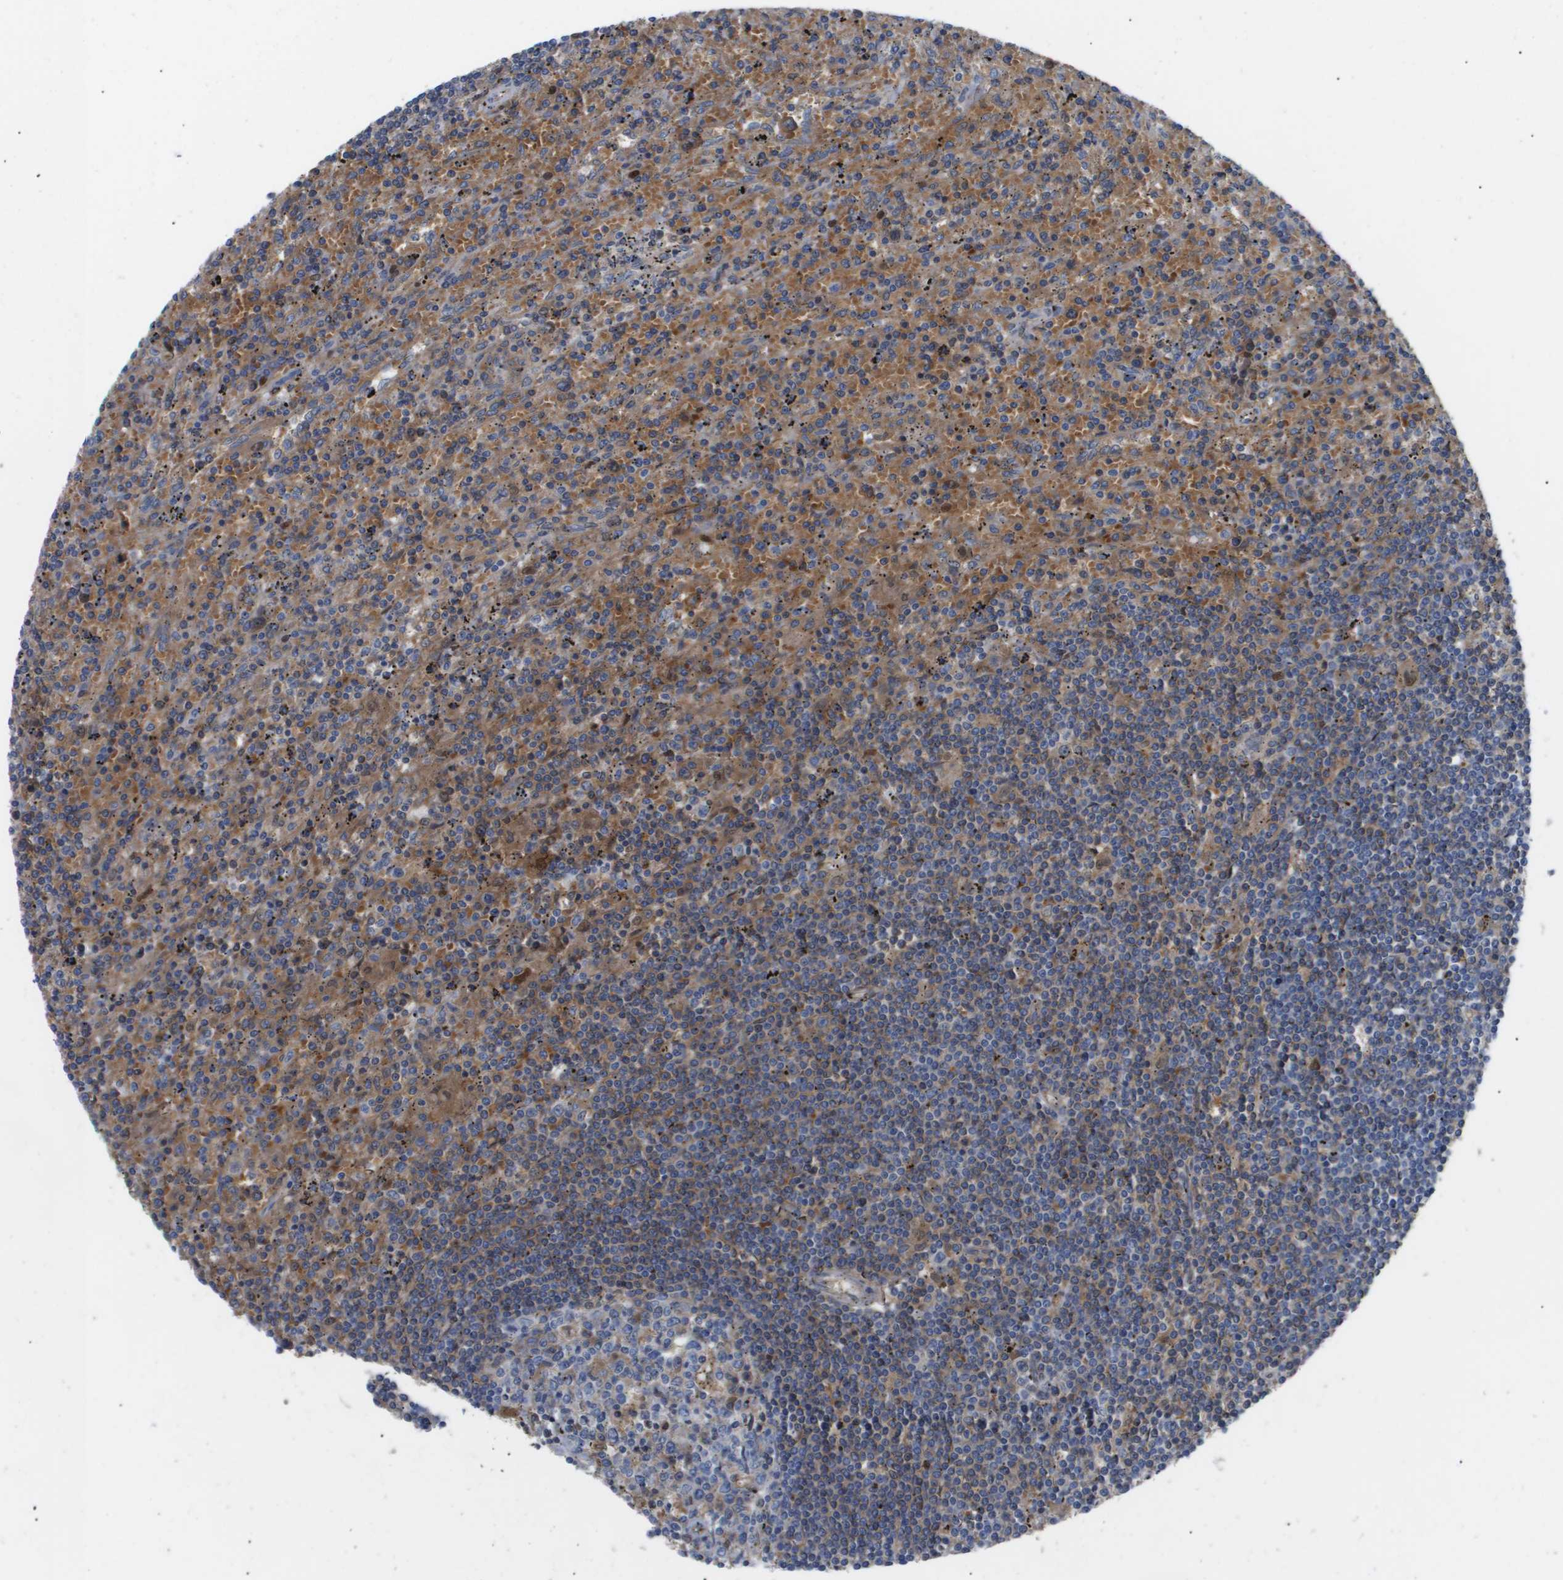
{"staining": {"intensity": "moderate", "quantity": "25%-75%", "location": "cytoplasmic/membranous"}, "tissue": "lymphoma", "cell_type": "Tumor cells", "image_type": "cancer", "snomed": [{"axis": "morphology", "description": "Malignant lymphoma, non-Hodgkin's type, Low grade"}, {"axis": "topography", "description": "Spleen"}], "caption": "Moderate cytoplasmic/membranous expression is identified in approximately 25%-75% of tumor cells in lymphoma. The protein of interest is shown in brown color, while the nuclei are stained blue.", "gene": "SERPINA6", "patient": {"sex": "male", "age": 76}}